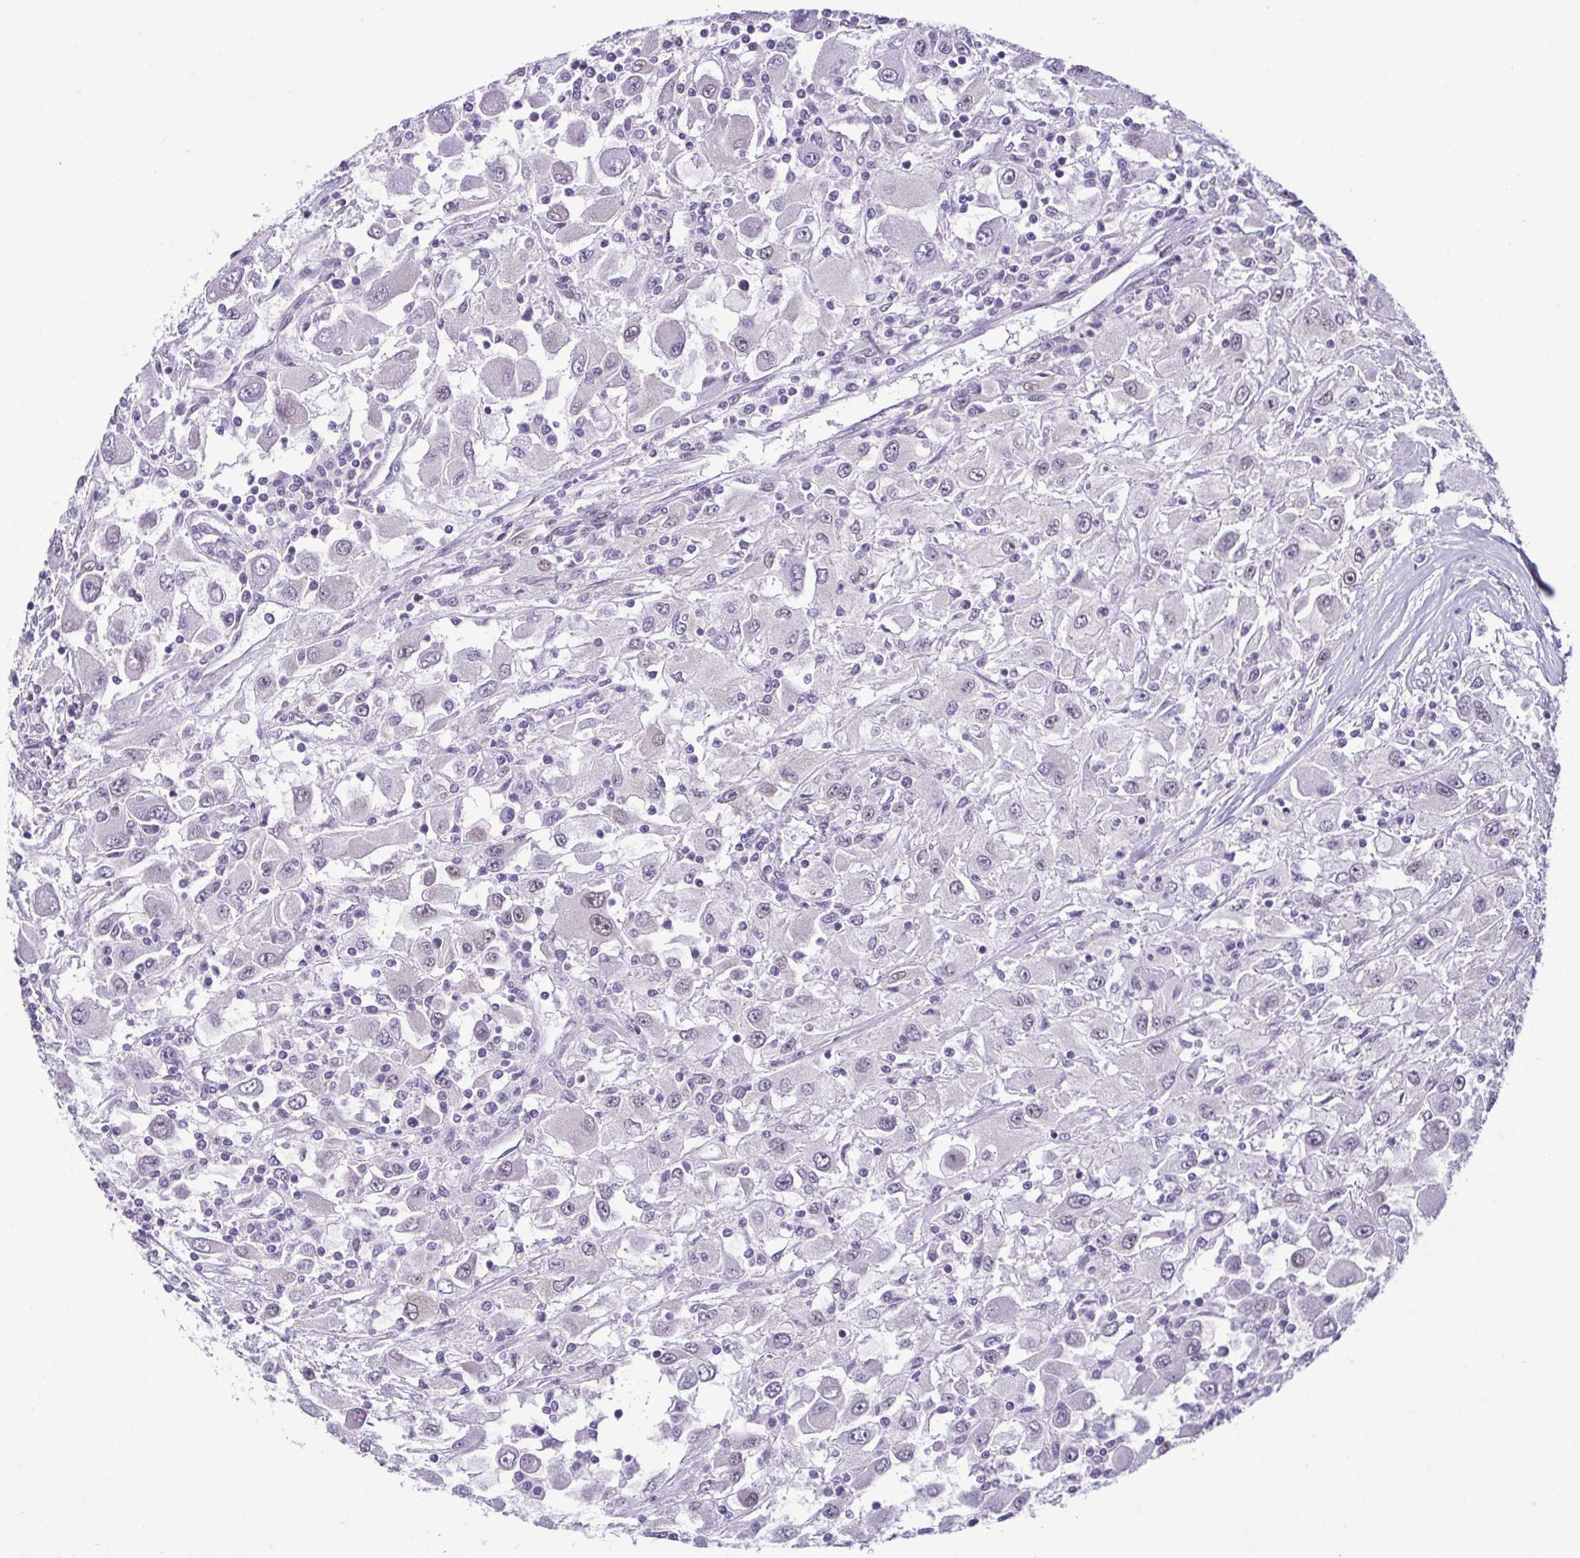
{"staining": {"intensity": "negative", "quantity": "none", "location": "none"}, "tissue": "renal cancer", "cell_type": "Tumor cells", "image_type": "cancer", "snomed": [{"axis": "morphology", "description": "Adenocarcinoma, NOS"}, {"axis": "topography", "description": "Kidney"}], "caption": "A high-resolution image shows immunohistochemistry staining of renal adenocarcinoma, which displays no significant staining in tumor cells.", "gene": "RBM3", "patient": {"sex": "female", "age": 67}}